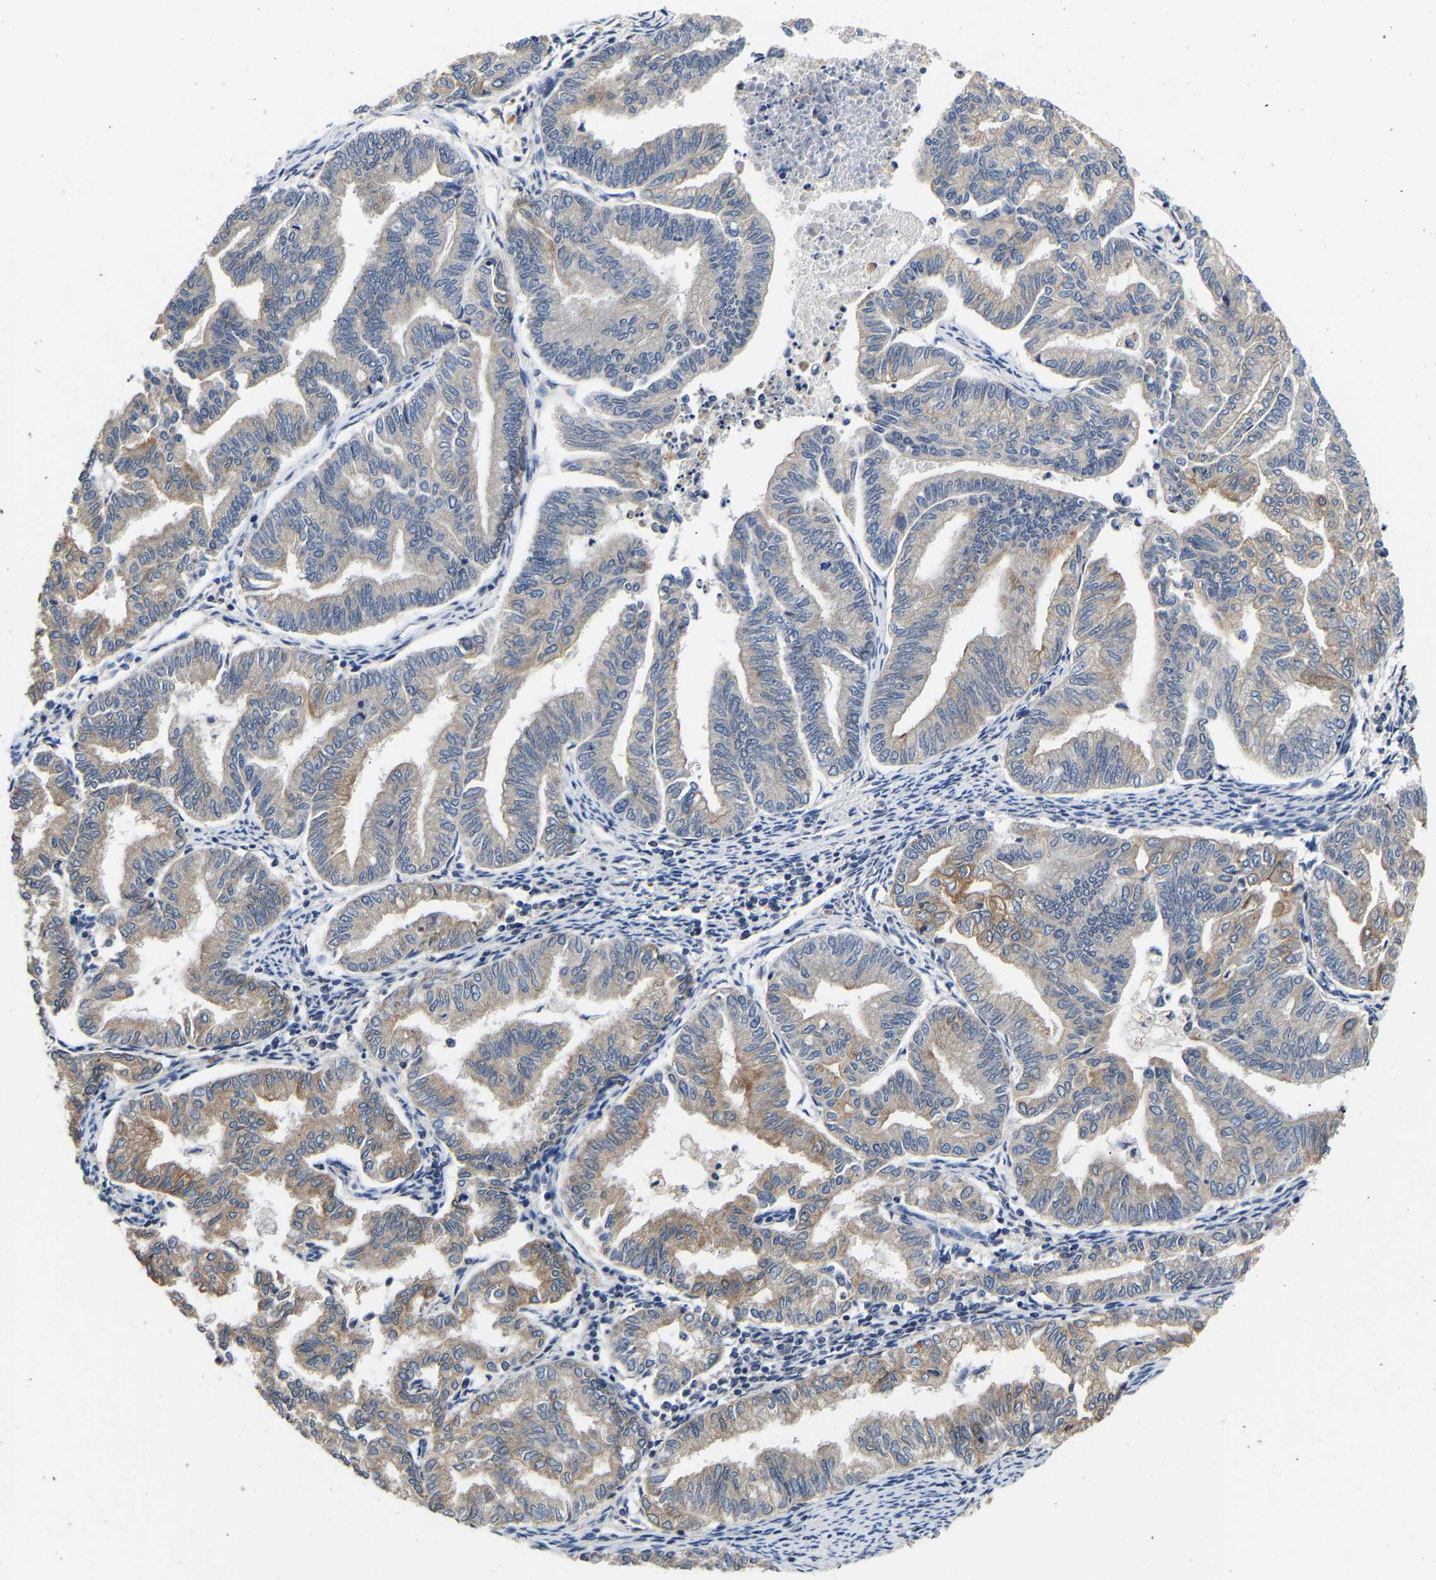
{"staining": {"intensity": "weak", "quantity": "<25%", "location": "cytoplasmic/membranous"}, "tissue": "endometrial cancer", "cell_type": "Tumor cells", "image_type": "cancer", "snomed": [{"axis": "morphology", "description": "Adenocarcinoma, NOS"}, {"axis": "topography", "description": "Endometrium"}], "caption": "Immunohistochemistry micrograph of neoplastic tissue: endometrial cancer (adenocarcinoma) stained with DAB (3,3'-diaminobenzidine) reveals no significant protein positivity in tumor cells.", "gene": "METTL16", "patient": {"sex": "female", "age": 79}}